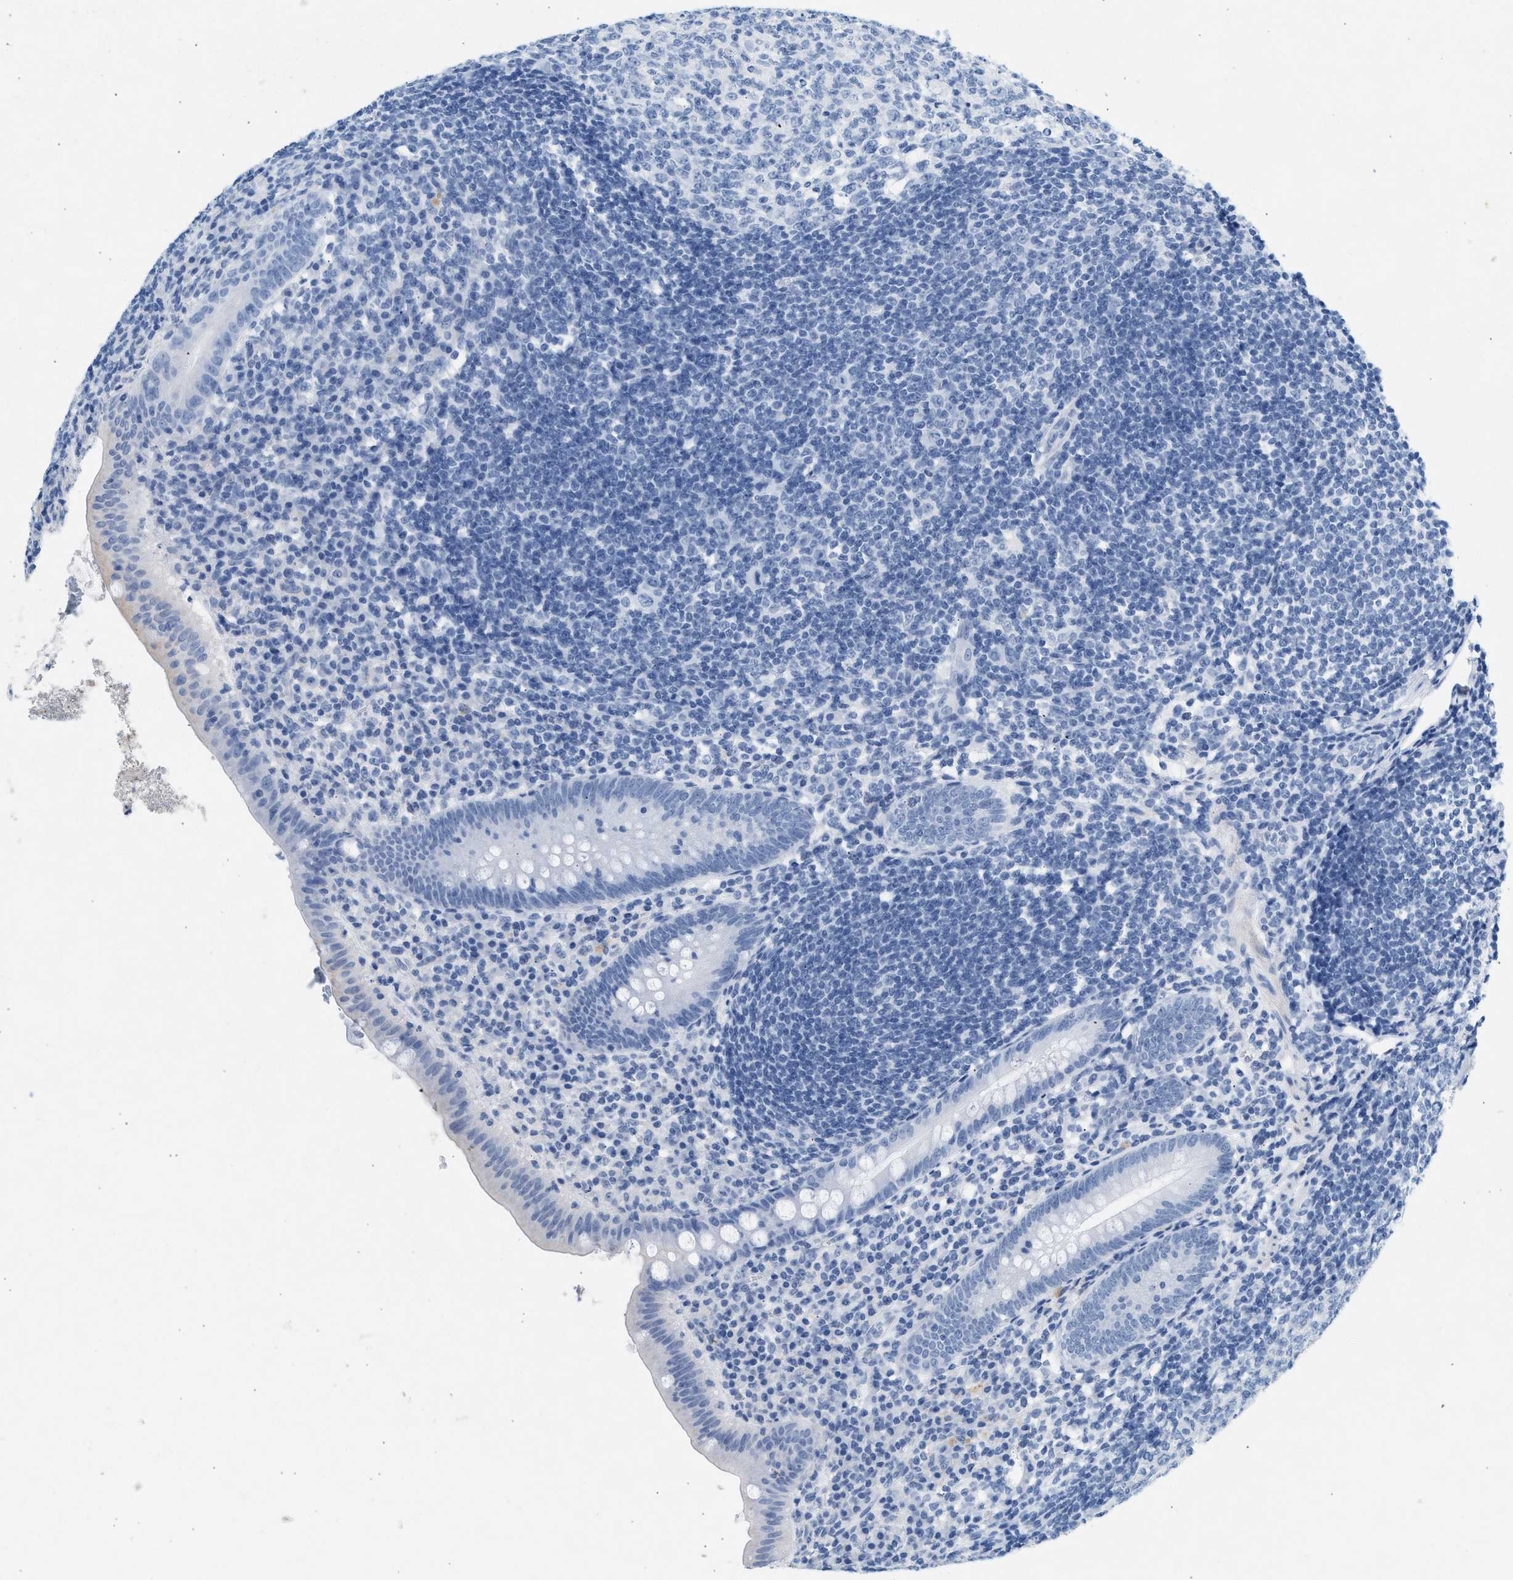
{"staining": {"intensity": "negative", "quantity": "none", "location": "none"}, "tissue": "appendix", "cell_type": "Glandular cells", "image_type": "normal", "snomed": [{"axis": "morphology", "description": "Normal tissue, NOS"}, {"axis": "topography", "description": "Appendix"}], "caption": "Micrograph shows no significant protein positivity in glandular cells of benign appendix.", "gene": "HHATL", "patient": {"sex": "male", "age": 56}}